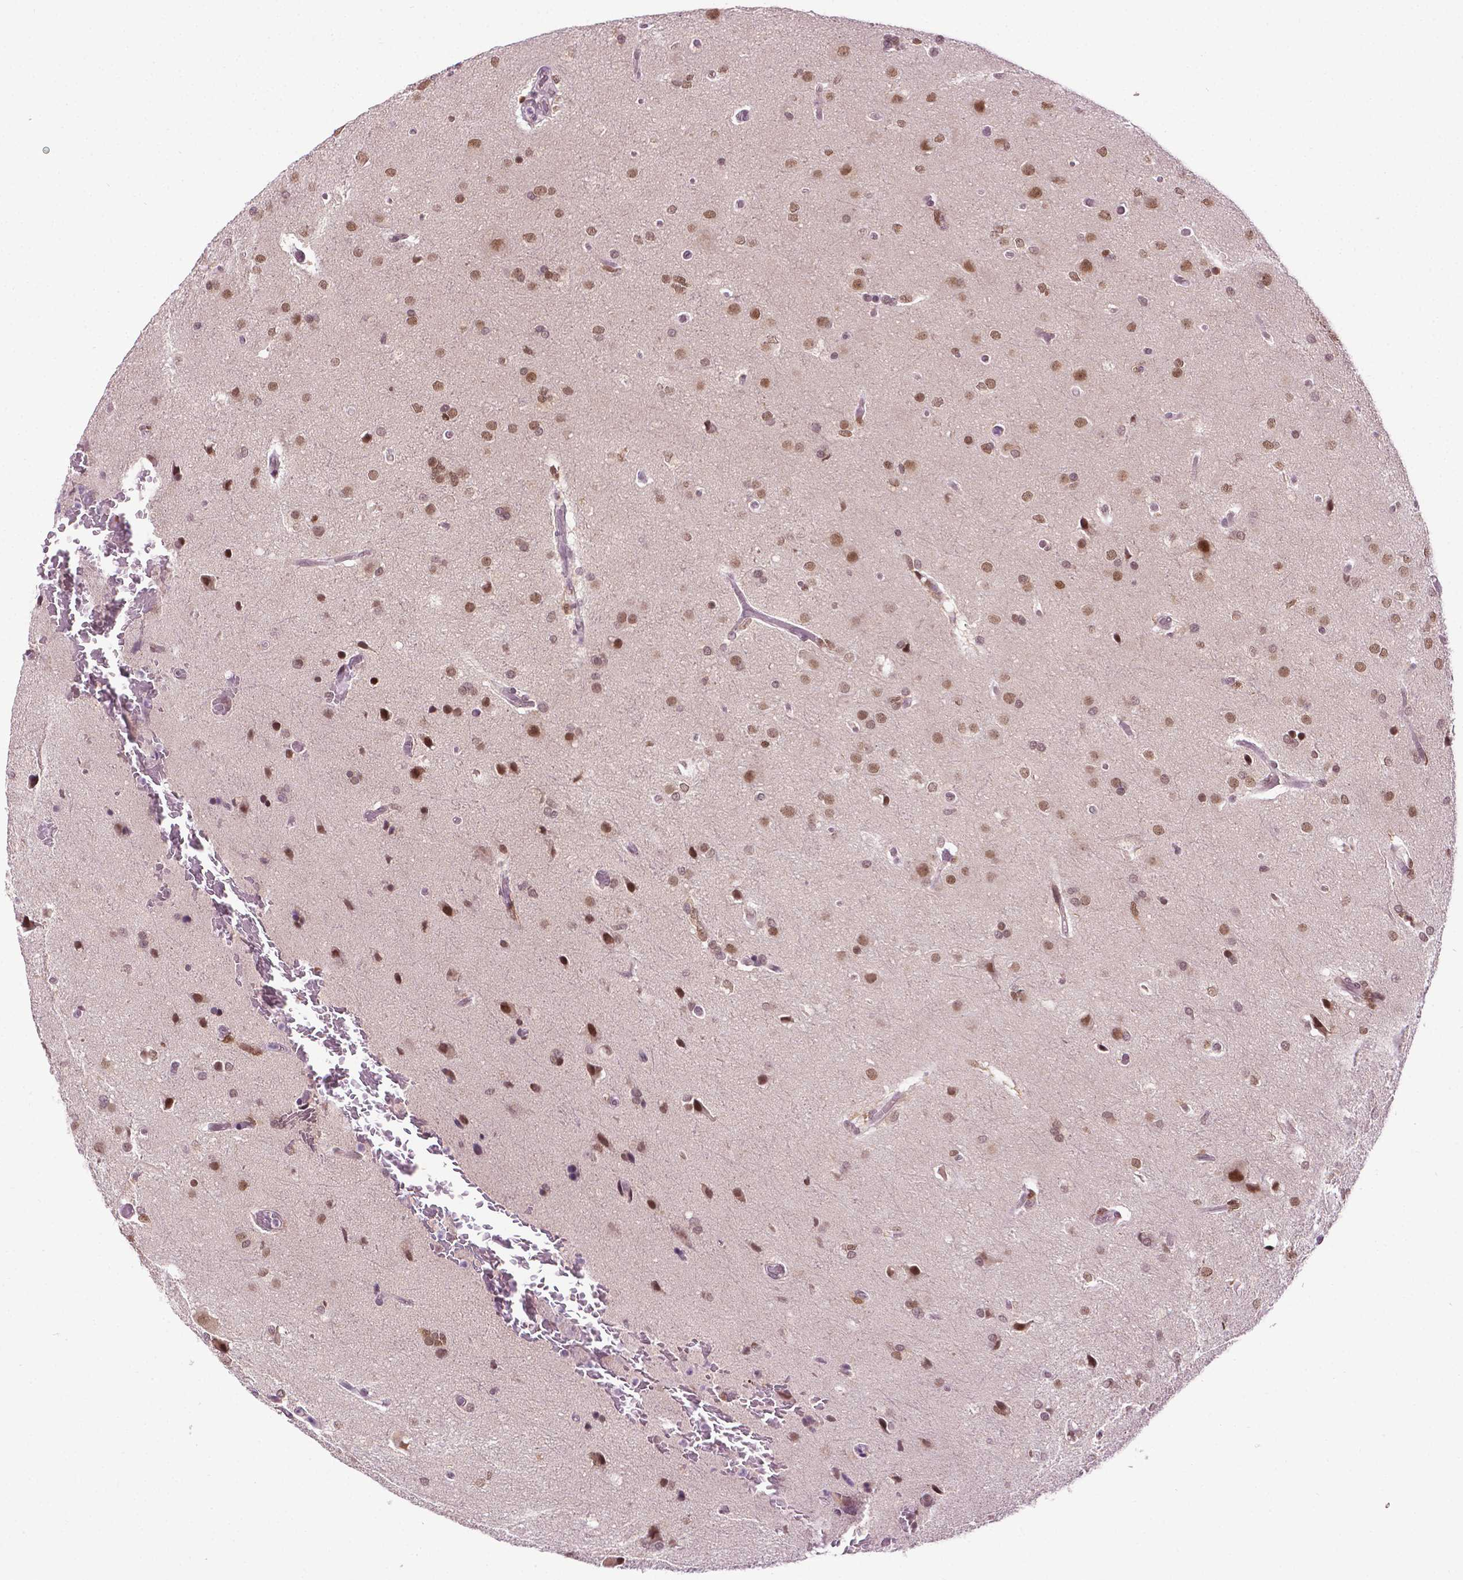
{"staining": {"intensity": "moderate", "quantity": "25%-75%", "location": "nuclear"}, "tissue": "glioma", "cell_type": "Tumor cells", "image_type": "cancer", "snomed": [{"axis": "morphology", "description": "Glioma, malignant, High grade"}, {"axis": "topography", "description": "Brain"}], "caption": "A micrograph showing moderate nuclear staining in approximately 25%-75% of tumor cells in malignant high-grade glioma, as visualized by brown immunohistochemical staining.", "gene": "UBQLN4", "patient": {"sex": "male", "age": 68}}